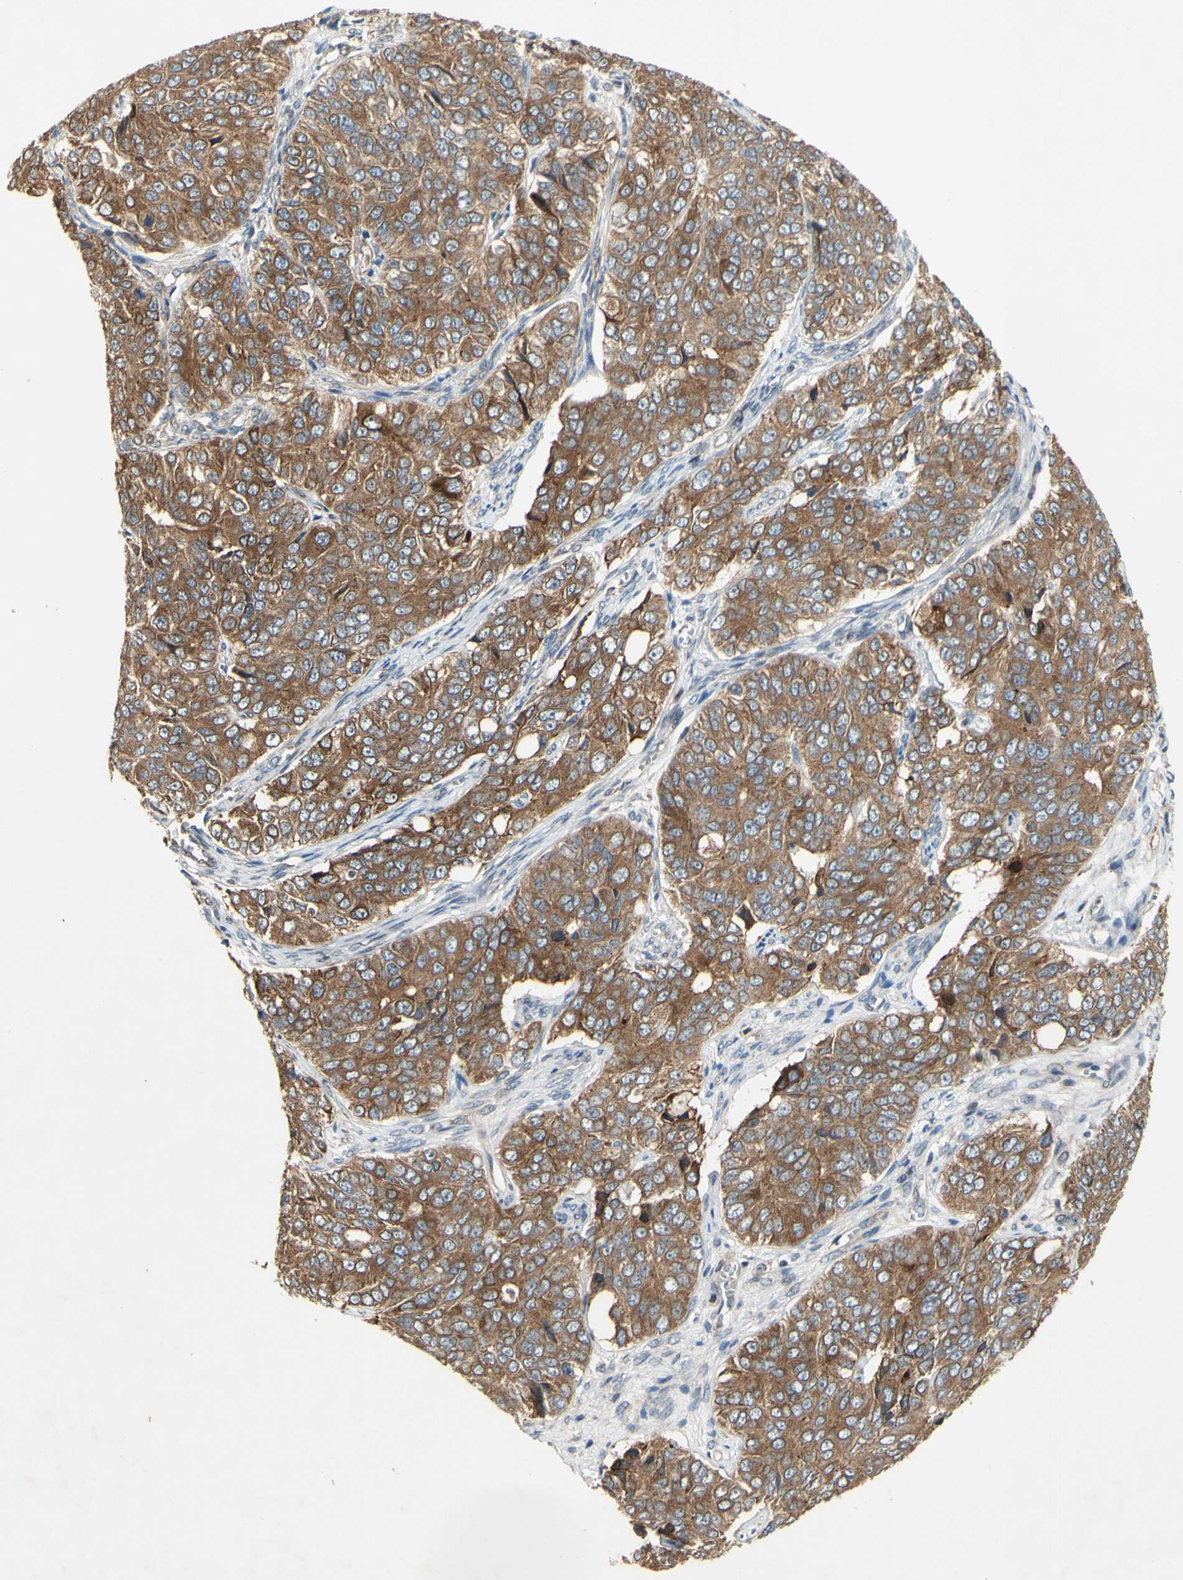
{"staining": {"intensity": "strong", "quantity": ">75%", "location": "cytoplasmic/membranous"}, "tissue": "ovarian cancer", "cell_type": "Tumor cells", "image_type": "cancer", "snomed": [{"axis": "morphology", "description": "Carcinoma, endometroid"}, {"axis": "topography", "description": "Ovary"}], "caption": "A histopathology image showing strong cytoplasmic/membranous positivity in about >75% of tumor cells in ovarian endometroid carcinoma, as visualized by brown immunohistochemical staining.", "gene": "PDGFB", "patient": {"sex": "female", "age": 51}}